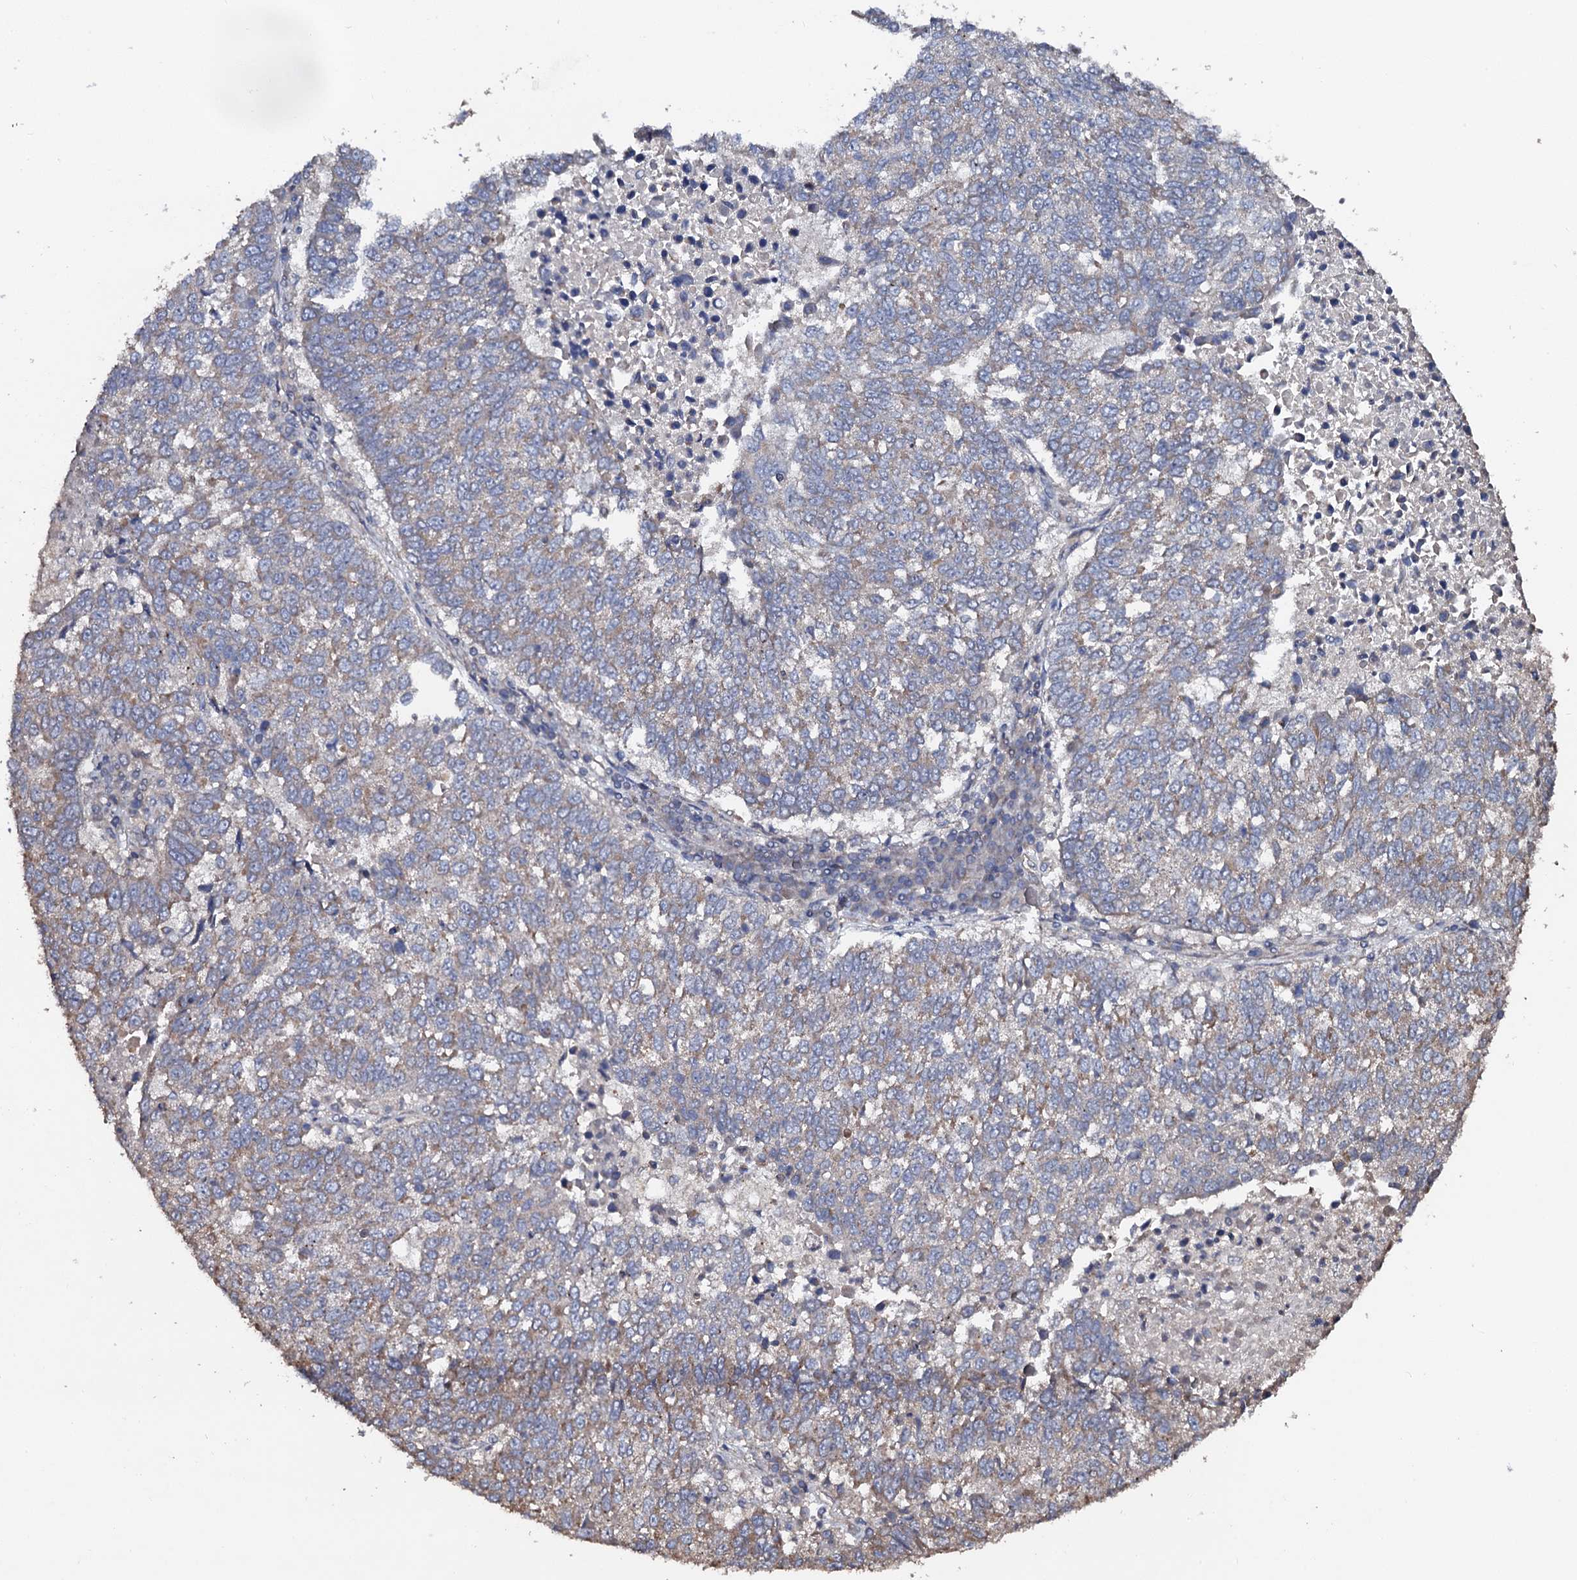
{"staining": {"intensity": "weak", "quantity": "25%-75%", "location": "cytoplasmic/membranous"}, "tissue": "lung cancer", "cell_type": "Tumor cells", "image_type": "cancer", "snomed": [{"axis": "morphology", "description": "Squamous cell carcinoma, NOS"}, {"axis": "topography", "description": "Lung"}], "caption": "There is low levels of weak cytoplasmic/membranous staining in tumor cells of squamous cell carcinoma (lung), as demonstrated by immunohistochemical staining (brown color).", "gene": "PPTC7", "patient": {"sex": "male", "age": 73}}